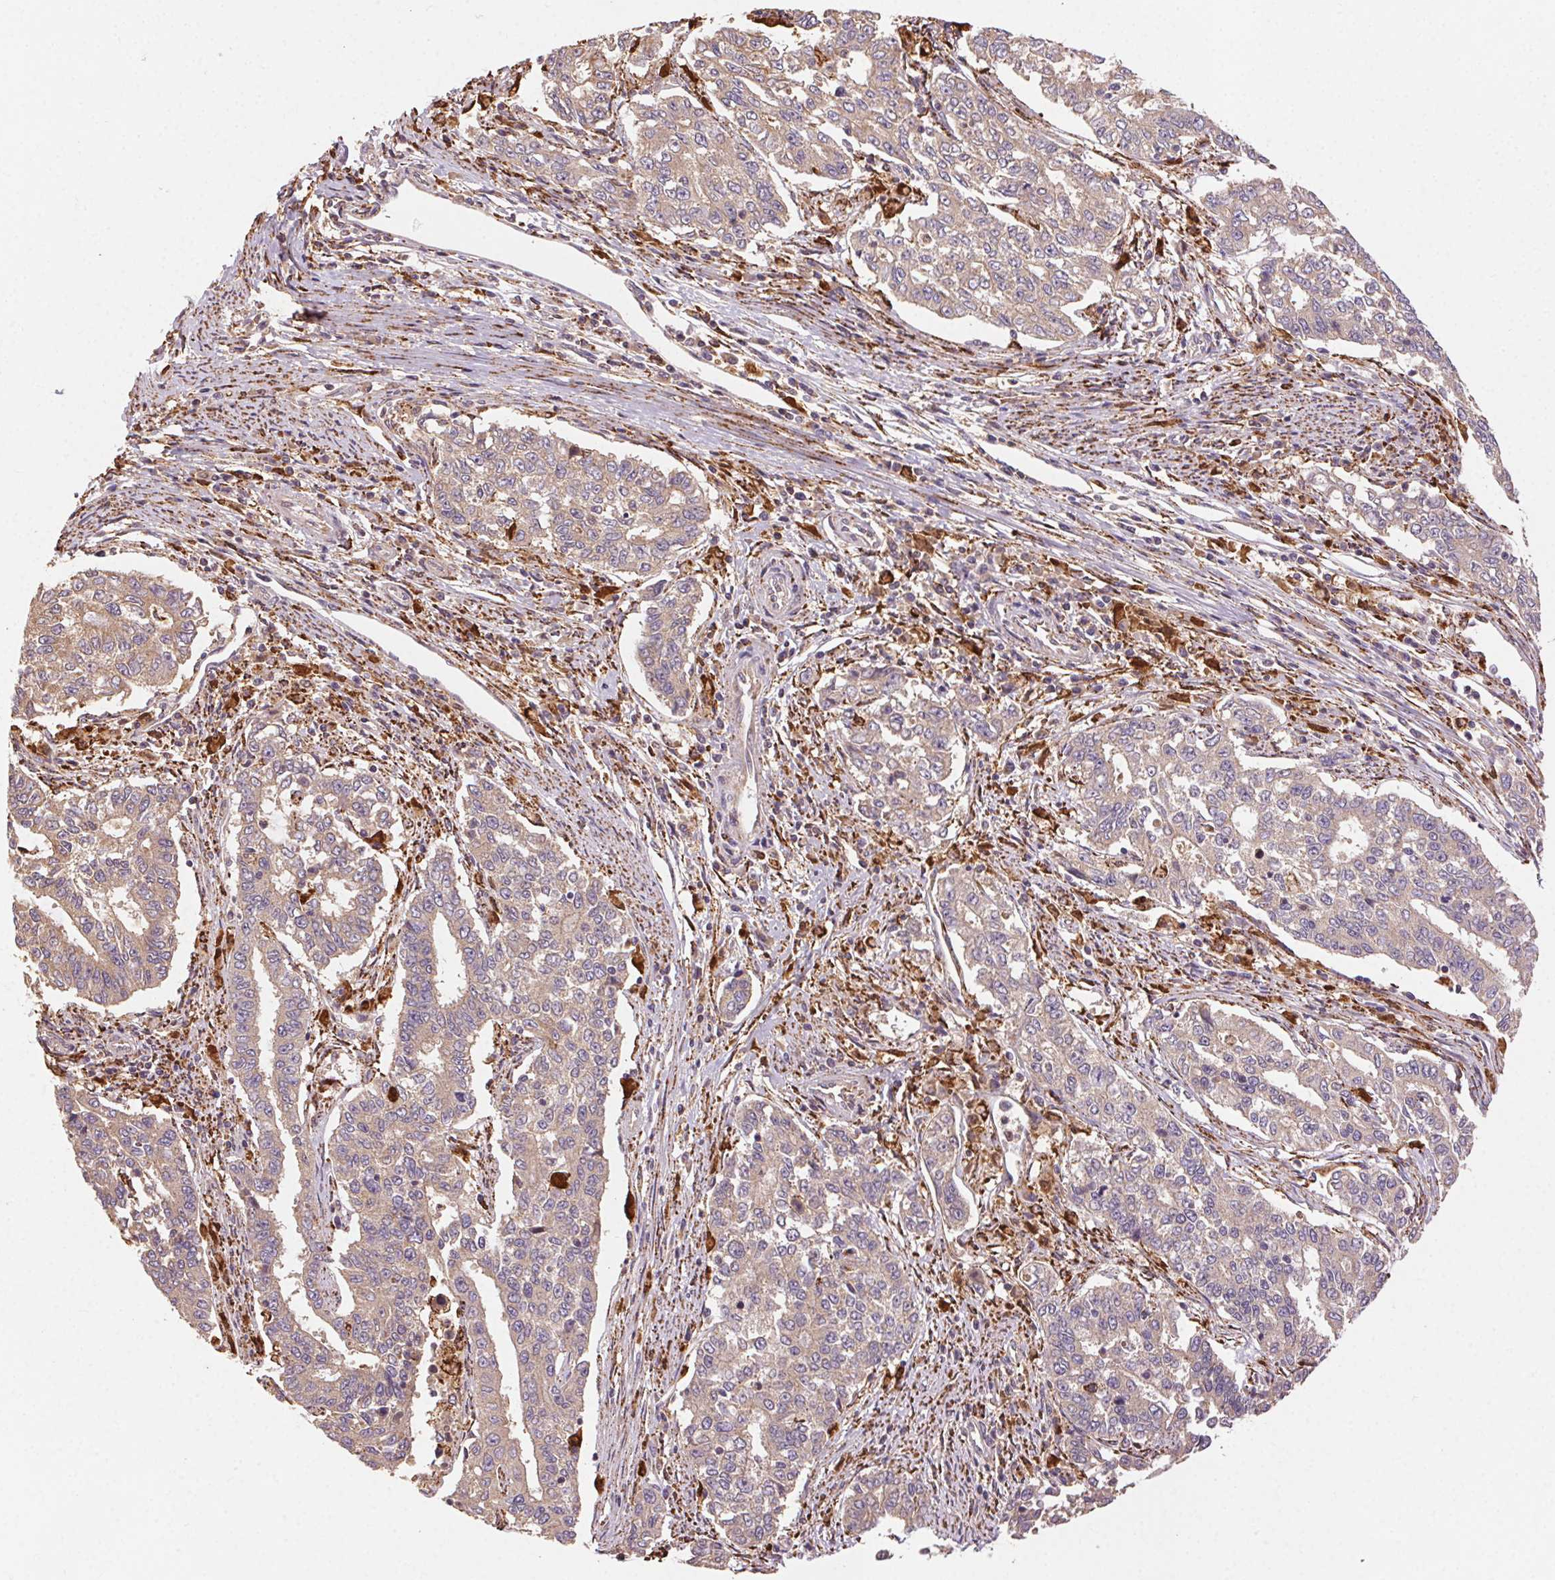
{"staining": {"intensity": "weak", "quantity": ">75%", "location": "cytoplasmic/membranous"}, "tissue": "endometrial cancer", "cell_type": "Tumor cells", "image_type": "cancer", "snomed": [{"axis": "morphology", "description": "Adenocarcinoma, NOS"}, {"axis": "topography", "description": "Uterus"}], "caption": "Endometrial cancer stained for a protein (brown) demonstrates weak cytoplasmic/membranous positive staining in approximately >75% of tumor cells.", "gene": "FNBP1L", "patient": {"sex": "female", "age": 59}}